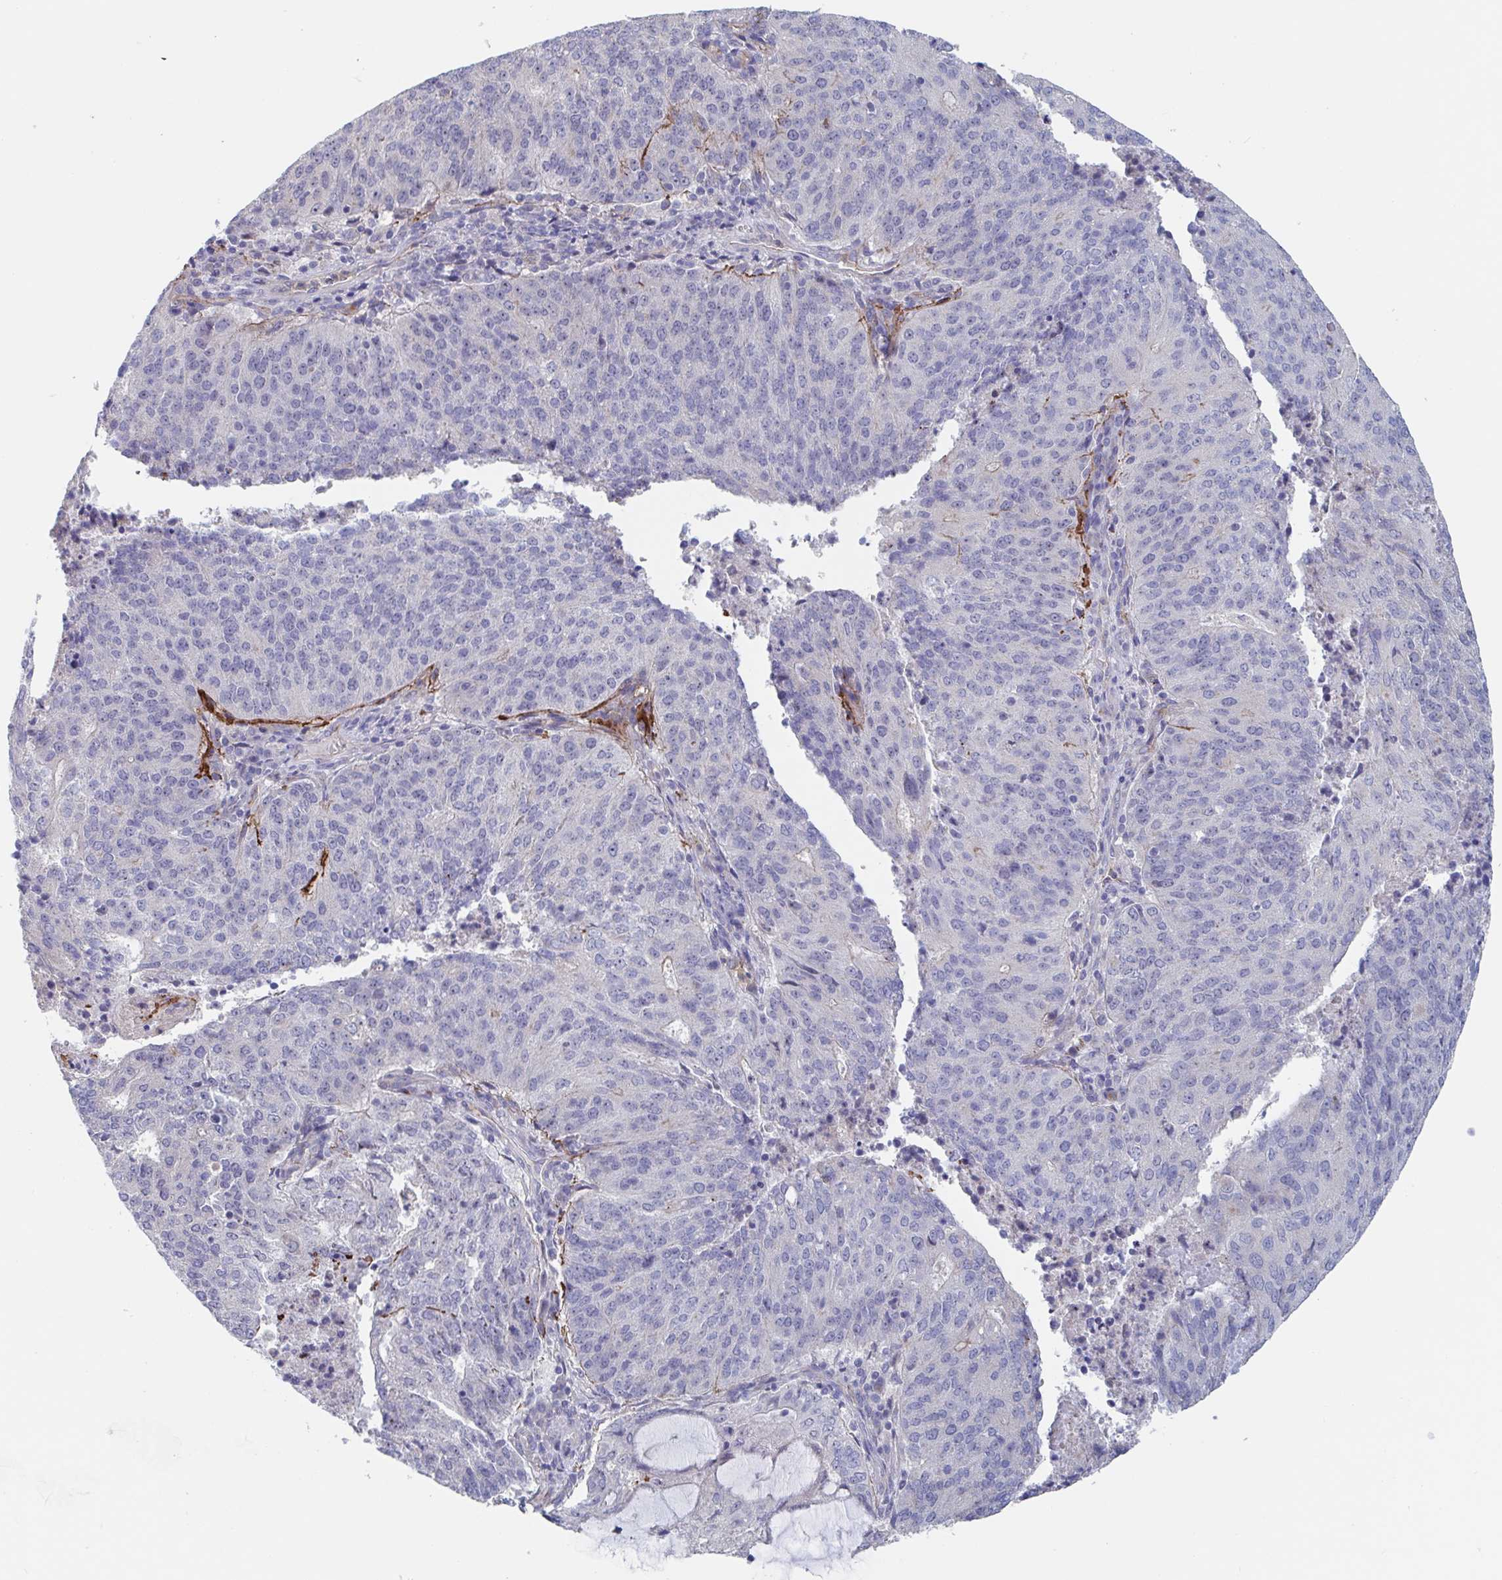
{"staining": {"intensity": "negative", "quantity": "none", "location": "none"}, "tissue": "endometrial cancer", "cell_type": "Tumor cells", "image_type": "cancer", "snomed": [{"axis": "morphology", "description": "Adenocarcinoma, NOS"}, {"axis": "topography", "description": "Endometrium"}], "caption": "DAB (3,3'-diaminobenzidine) immunohistochemical staining of endometrial cancer (adenocarcinoma) shows no significant staining in tumor cells.", "gene": "ST14", "patient": {"sex": "female", "age": 82}}